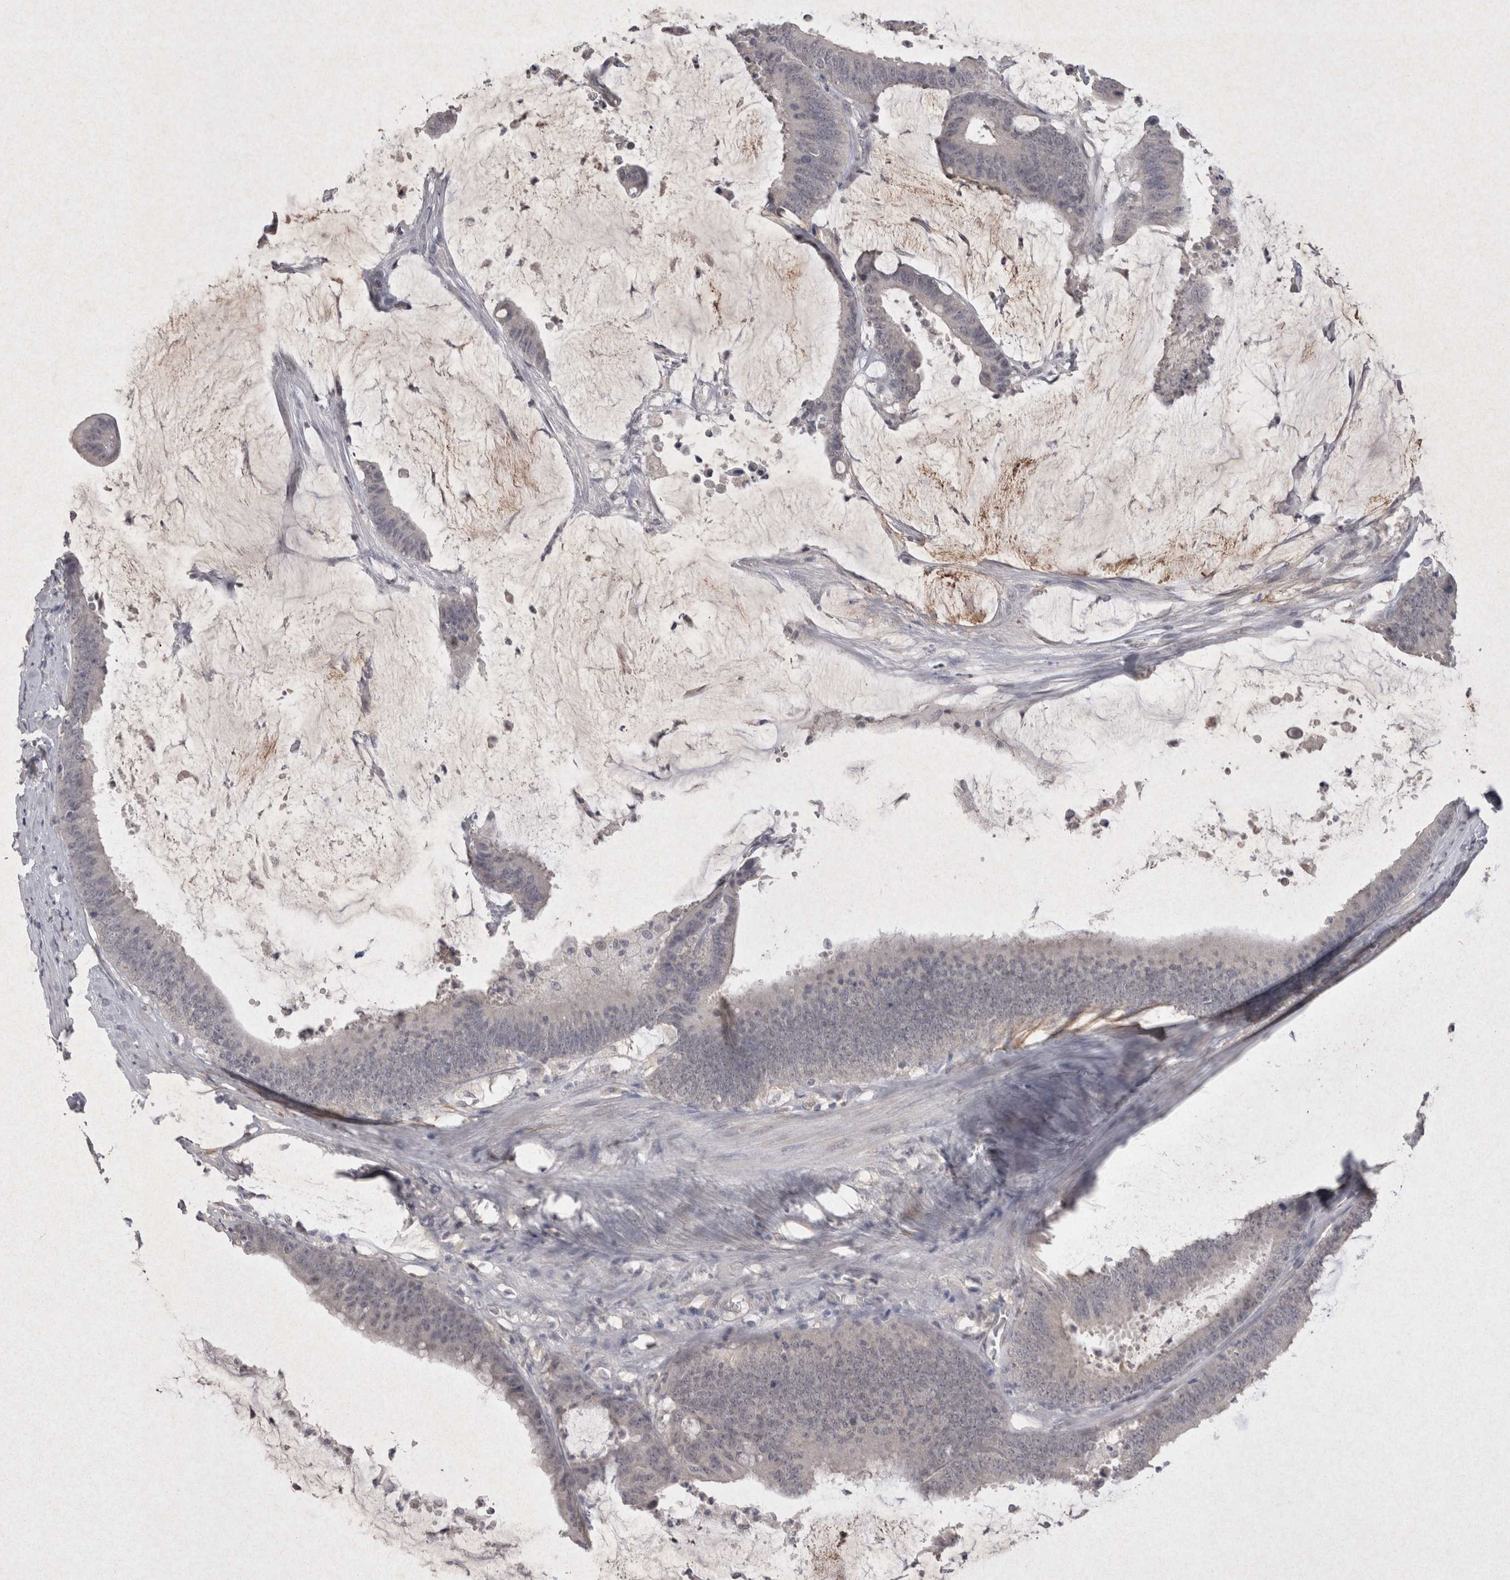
{"staining": {"intensity": "negative", "quantity": "none", "location": "none"}, "tissue": "colorectal cancer", "cell_type": "Tumor cells", "image_type": "cancer", "snomed": [{"axis": "morphology", "description": "Adenocarcinoma, NOS"}, {"axis": "topography", "description": "Rectum"}], "caption": "There is no significant staining in tumor cells of colorectal cancer (adenocarcinoma).", "gene": "LYVE1", "patient": {"sex": "female", "age": 66}}